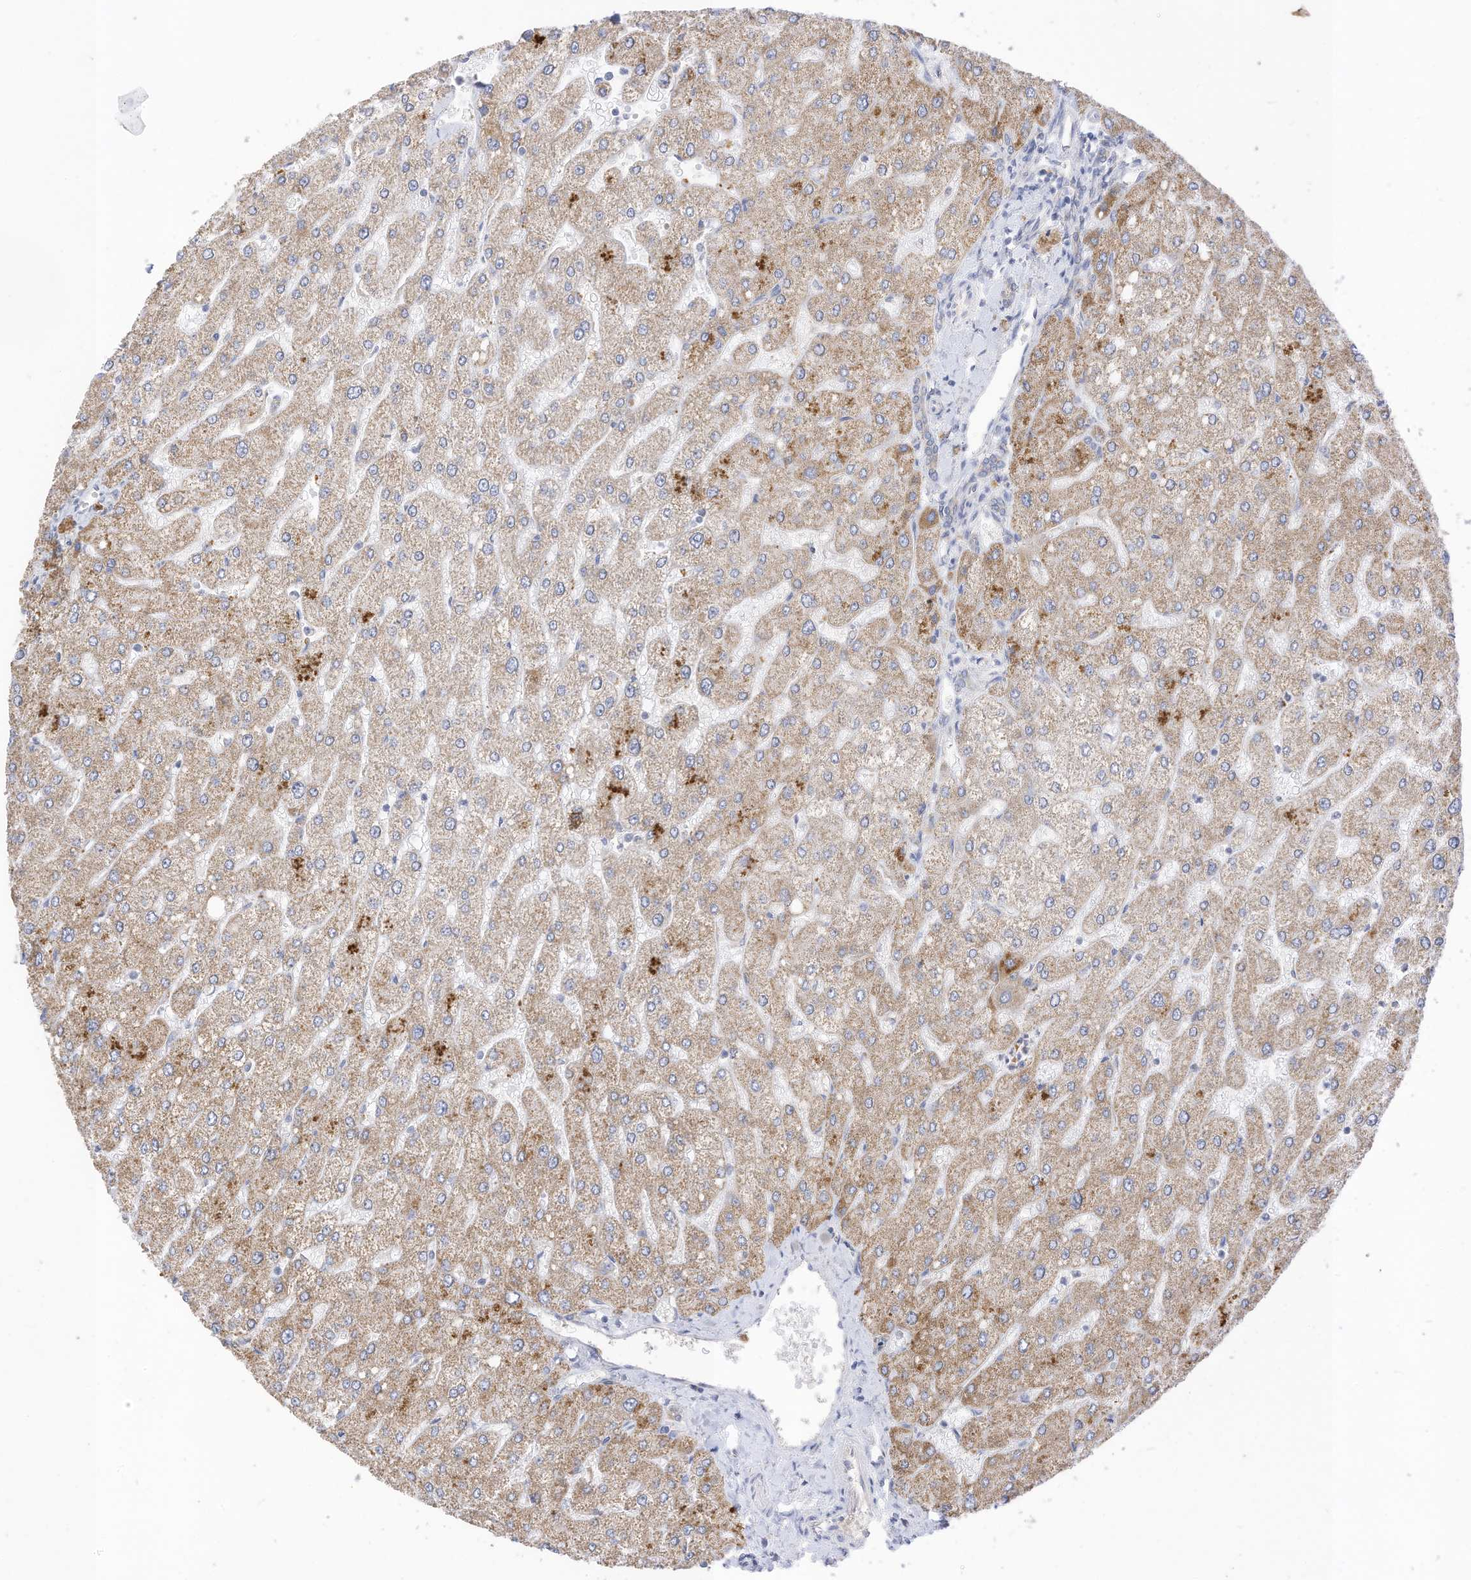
{"staining": {"intensity": "moderate", "quantity": "25%-75%", "location": "cytoplasmic/membranous"}, "tissue": "liver", "cell_type": "Cholangiocytes", "image_type": "normal", "snomed": [{"axis": "morphology", "description": "Normal tissue, NOS"}, {"axis": "topography", "description": "Liver"}], "caption": "Immunohistochemistry (DAB (3,3'-diaminobenzidine)) staining of benign human liver shows moderate cytoplasmic/membranous protein staining in approximately 25%-75% of cholangiocytes.", "gene": "RASA2", "patient": {"sex": "male", "age": 55}}